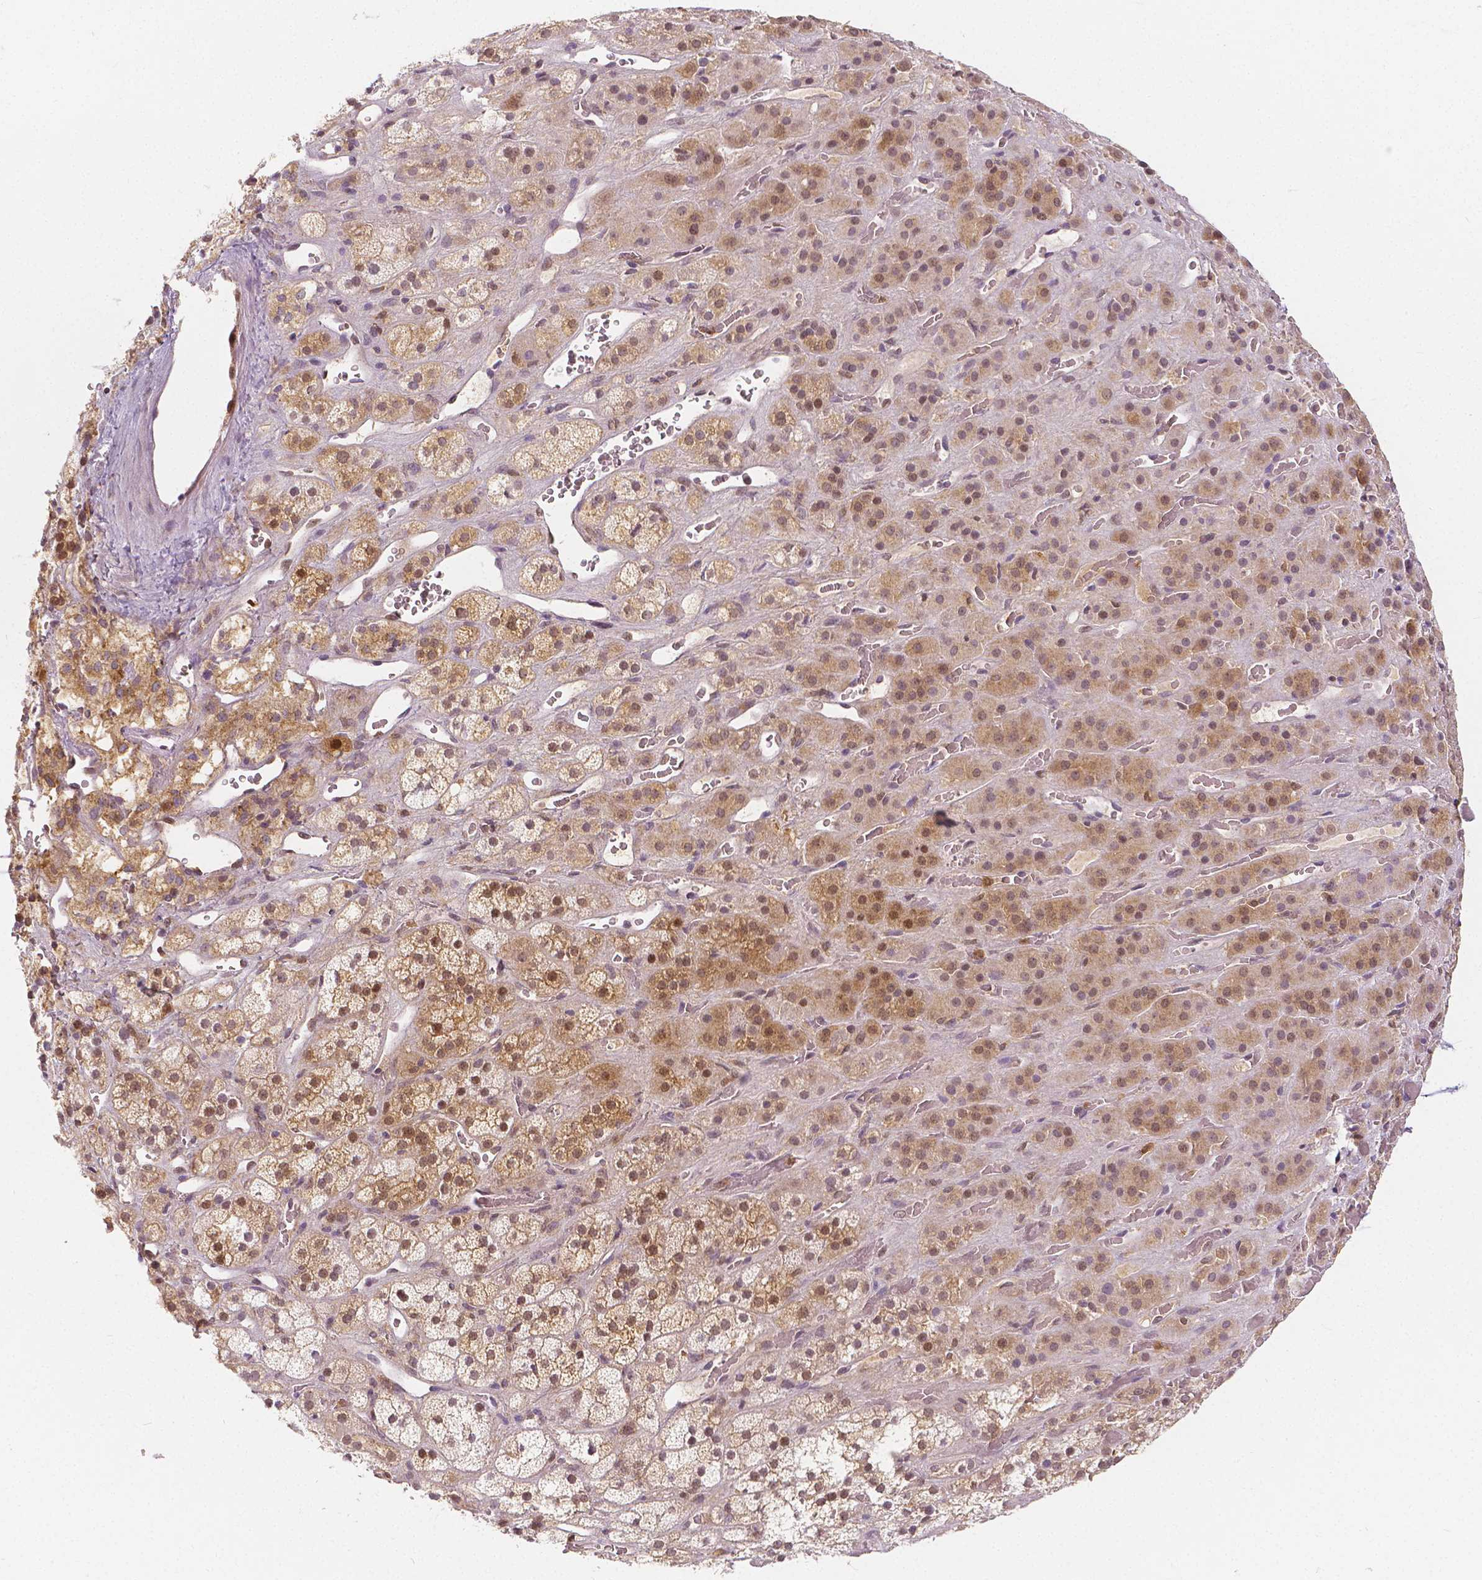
{"staining": {"intensity": "strong", "quantity": "25%-75%", "location": "cytoplasmic/membranous,nuclear"}, "tissue": "adrenal gland", "cell_type": "Glandular cells", "image_type": "normal", "snomed": [{"axis": "morphology", "description": "Normal tissue, NOS"}, {"axis": "topography", "description": "Adrenal gland"}], "caption": "Human adrenal gland stained with a protein marker displays strong staining in glandular cells.", "gene": "NAPRT", "patient": {"sex": "male", "age": 57}}